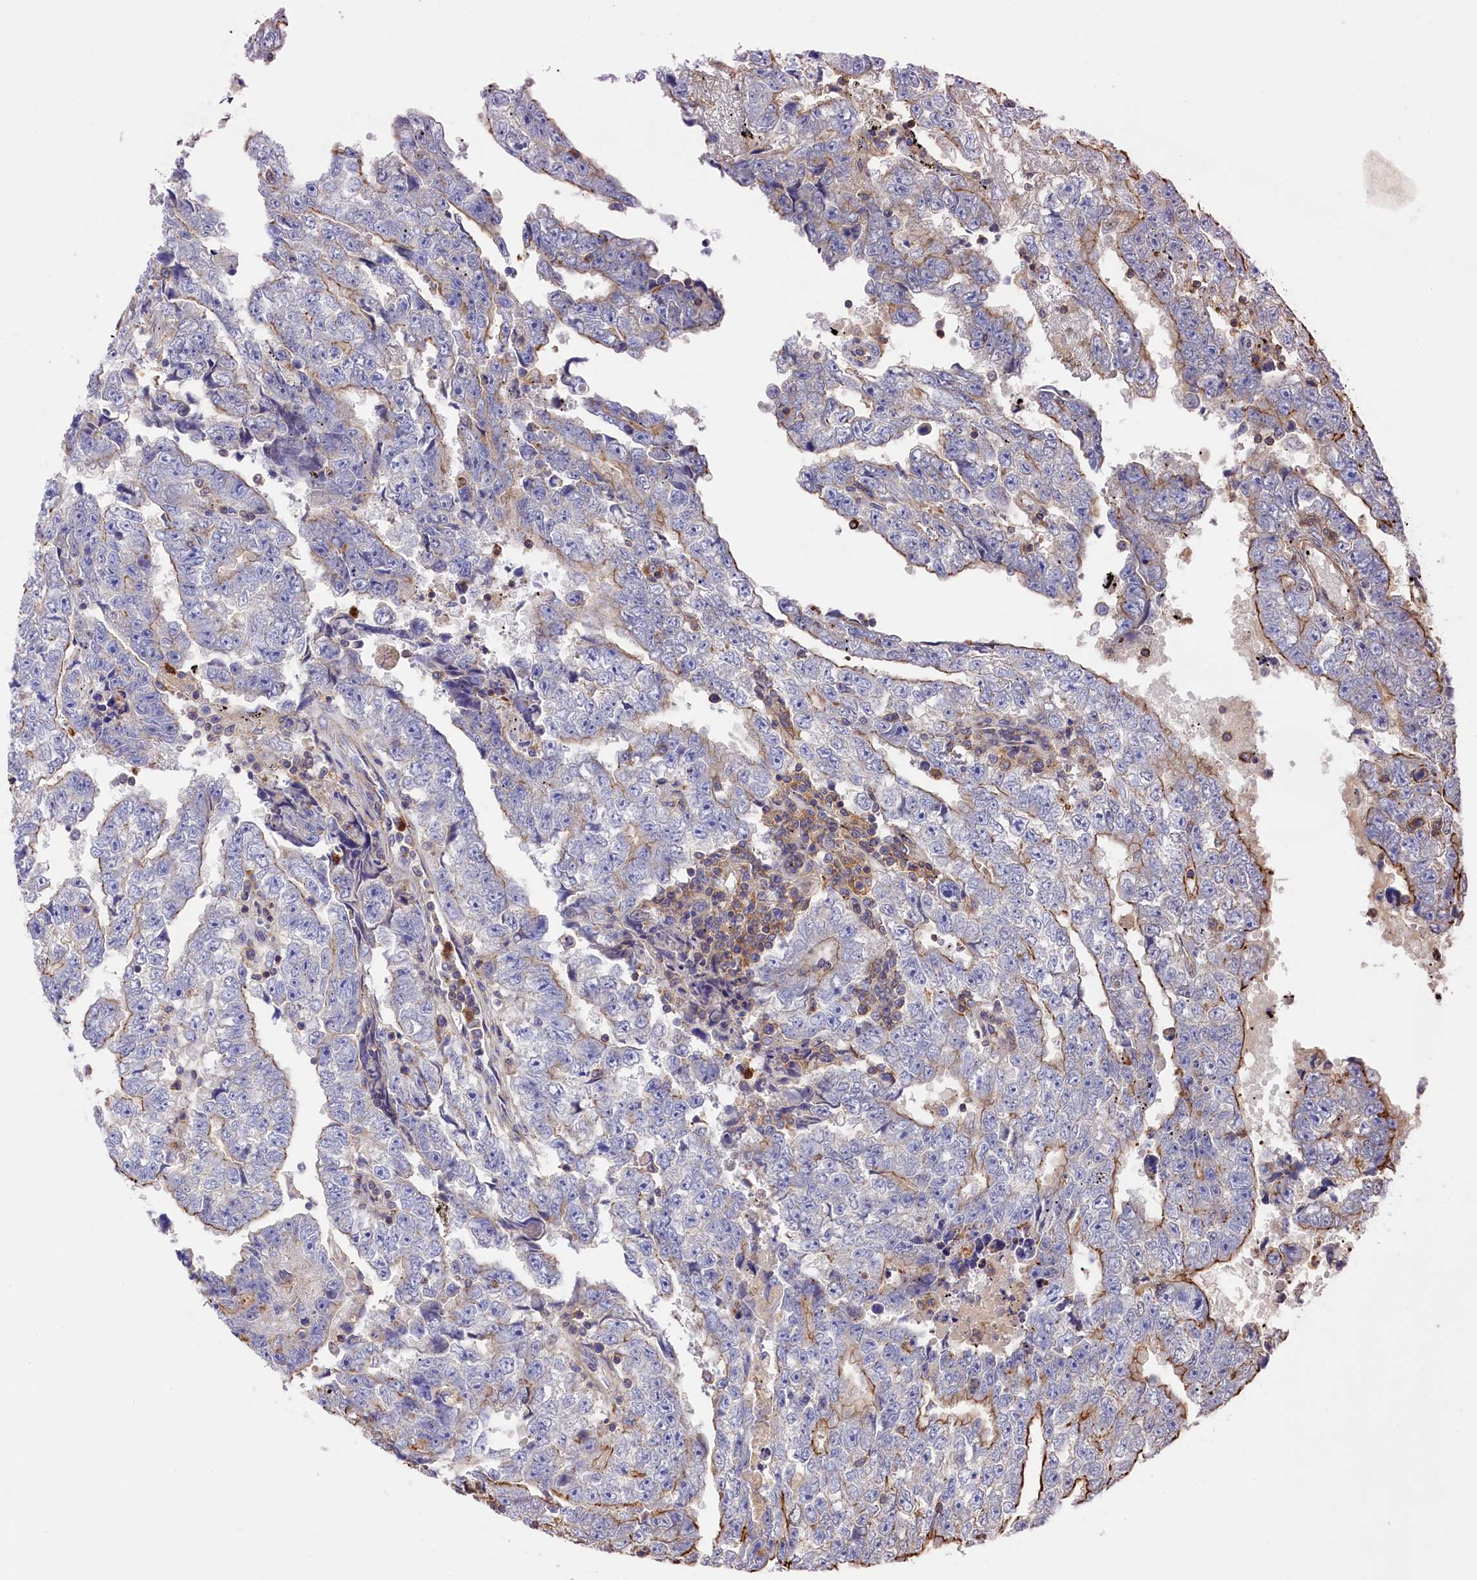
{"staining": {"intensity": "negative", "quantity": "none", "location": "none"}, "tissue": "testis cancer", "cell_type": "Tumor cells", "image_type": "cancer", "snomed": [{"axis": "morphology", "description": "Carcinoma, Embryonal, NOS"}, {"axis": "topography", "description": "Testis"}], "caption": "Testis embryonal carcinoma stained for a protein using immunohistochemistry shows no expression tumor cells.", "gene": "RAPSN", "patient": {"sex": "male", "age": 25}}